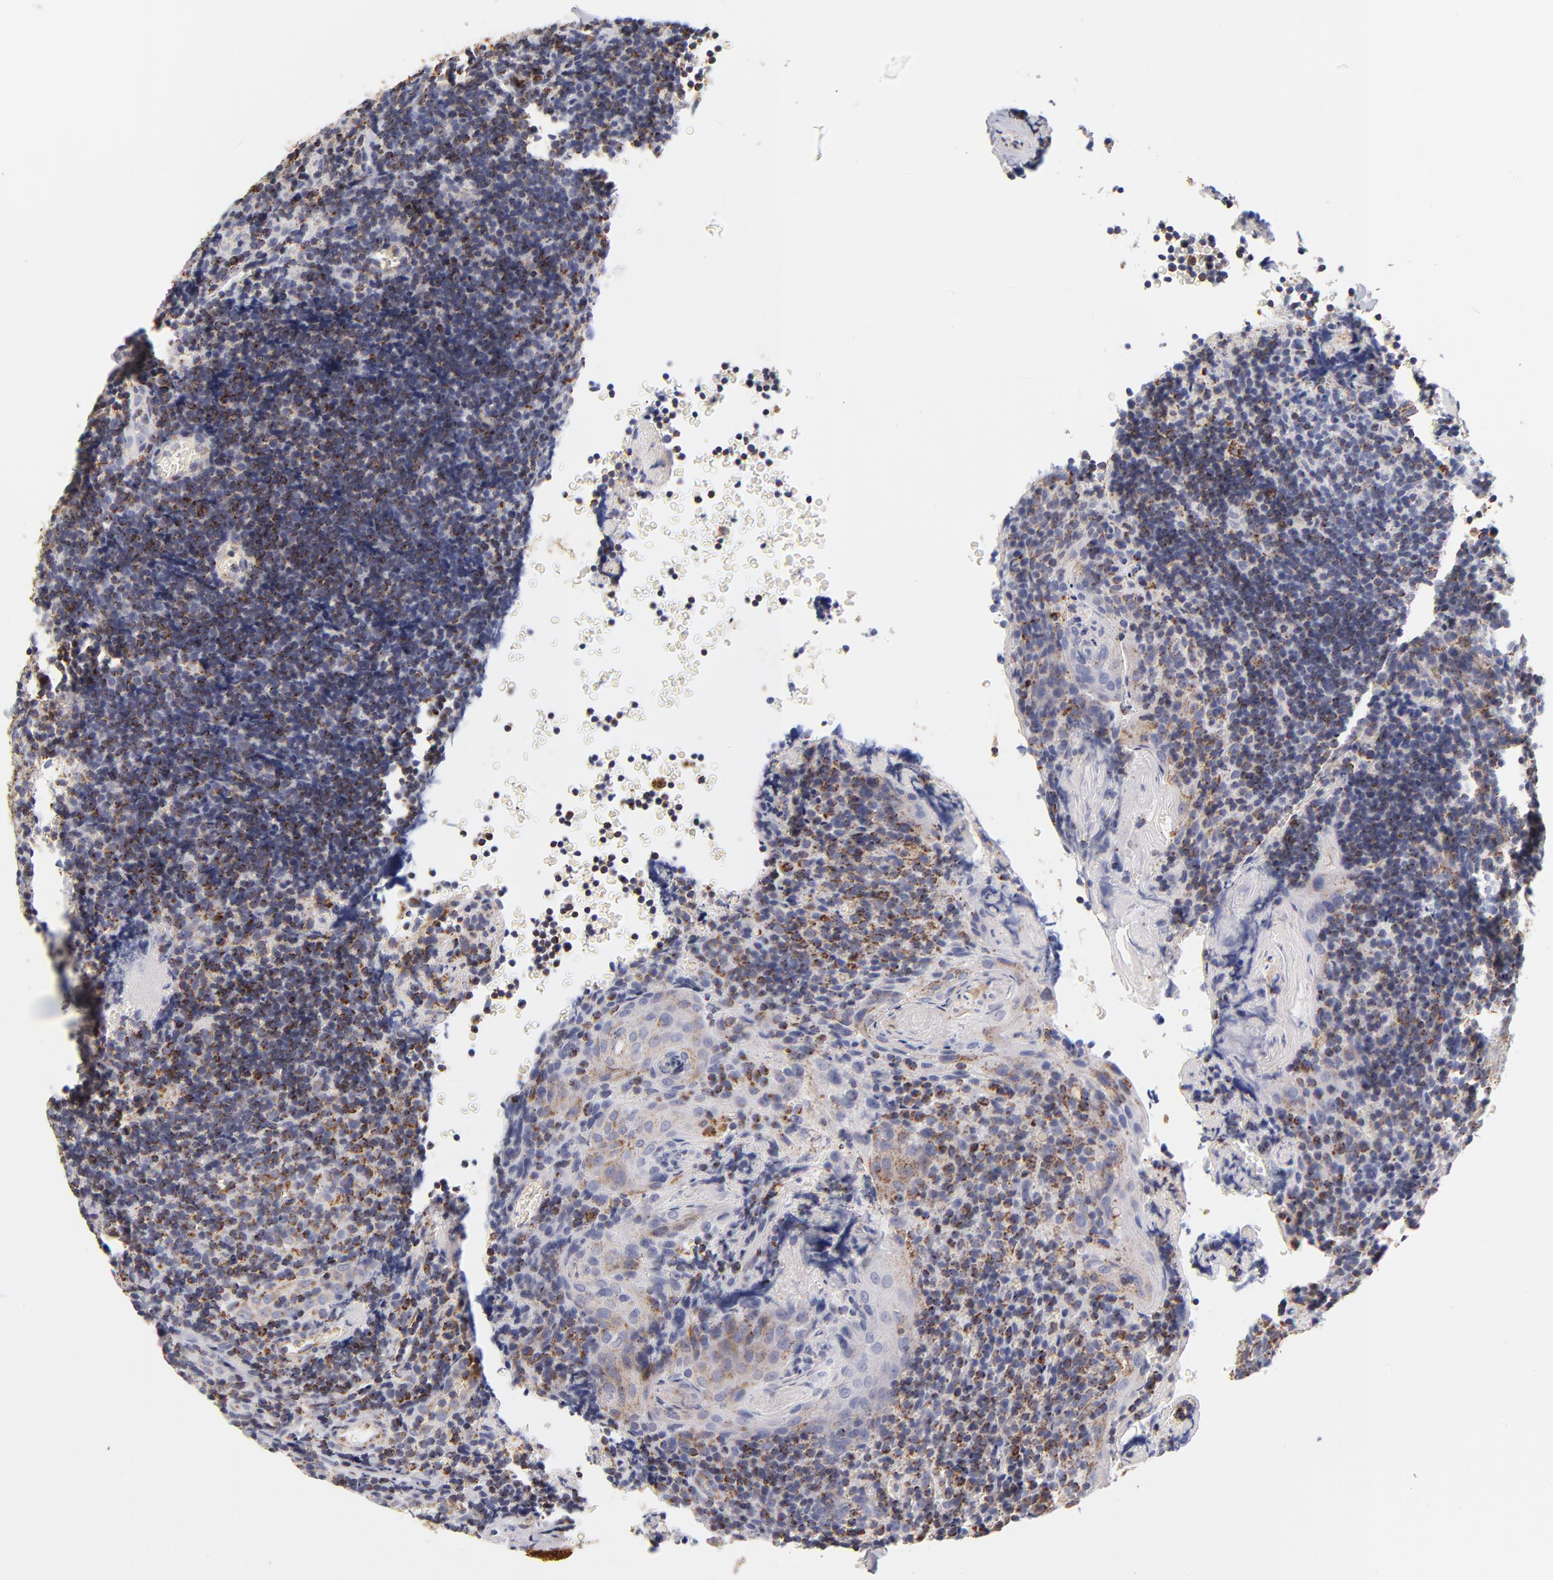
{"staining": {"intensity": "strong", "quantity": ">75%", "location": "cytoplasmic/membranous"}, "tissue": "tonsil", "cell_type": "Germinal center cells", "image_type": "normal", "snomed": [{"axis": "morphology", "description": "Normal tissue, NOS"}, {"axis": "topography", "description": "Tonsil"}], "caption": "Approximately >75% of germinal center cells in unremarkable tonsil demonstrate strong cytoplasmic/membranous protein expression as visualized by brown immunohistochemical staining.", "gene": "ECHS1", "patient": {"sex": "male", "age": 20}}